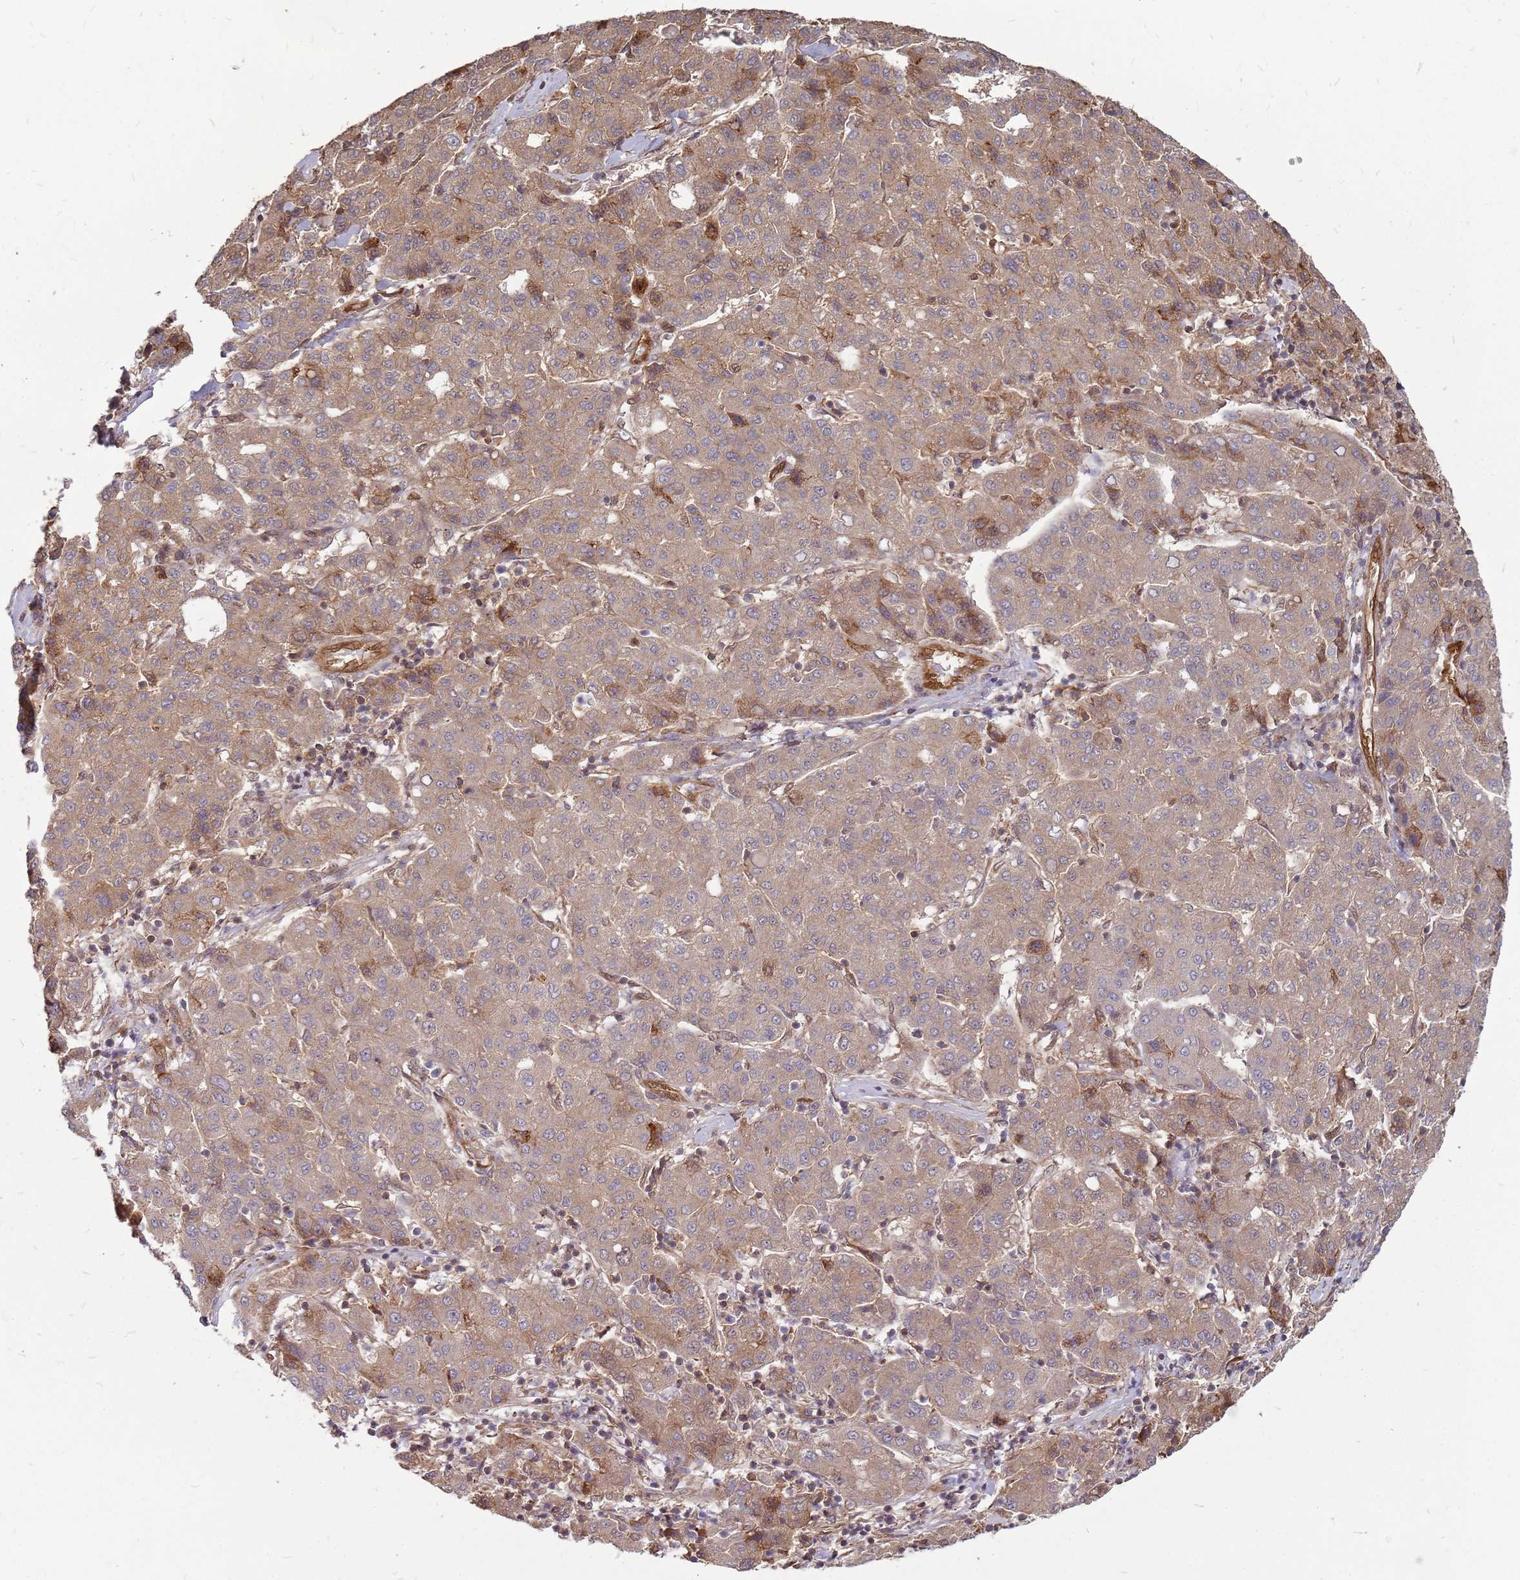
{"staining": {"intensity": "moderate", "quantity": ">75%", "location": "cytoplasmic/membranous"}, "tissue": "liver cancer", "cell_type": "Tumor cells", "image_type": "cancer", "snomed": [{"axis": "morphology", "description": "Carcinoma, Hepatocellular, NOS"}, {"axis": "topography", "description": "Liver"}], "caption": "Protein expression analysis of human liver cancer reveals moderate cytoplasmic/membranous staining in approximately >75% of tumor cells.", "gene": "NUDT14", "patient": {"sex": "male", "age": 65}}